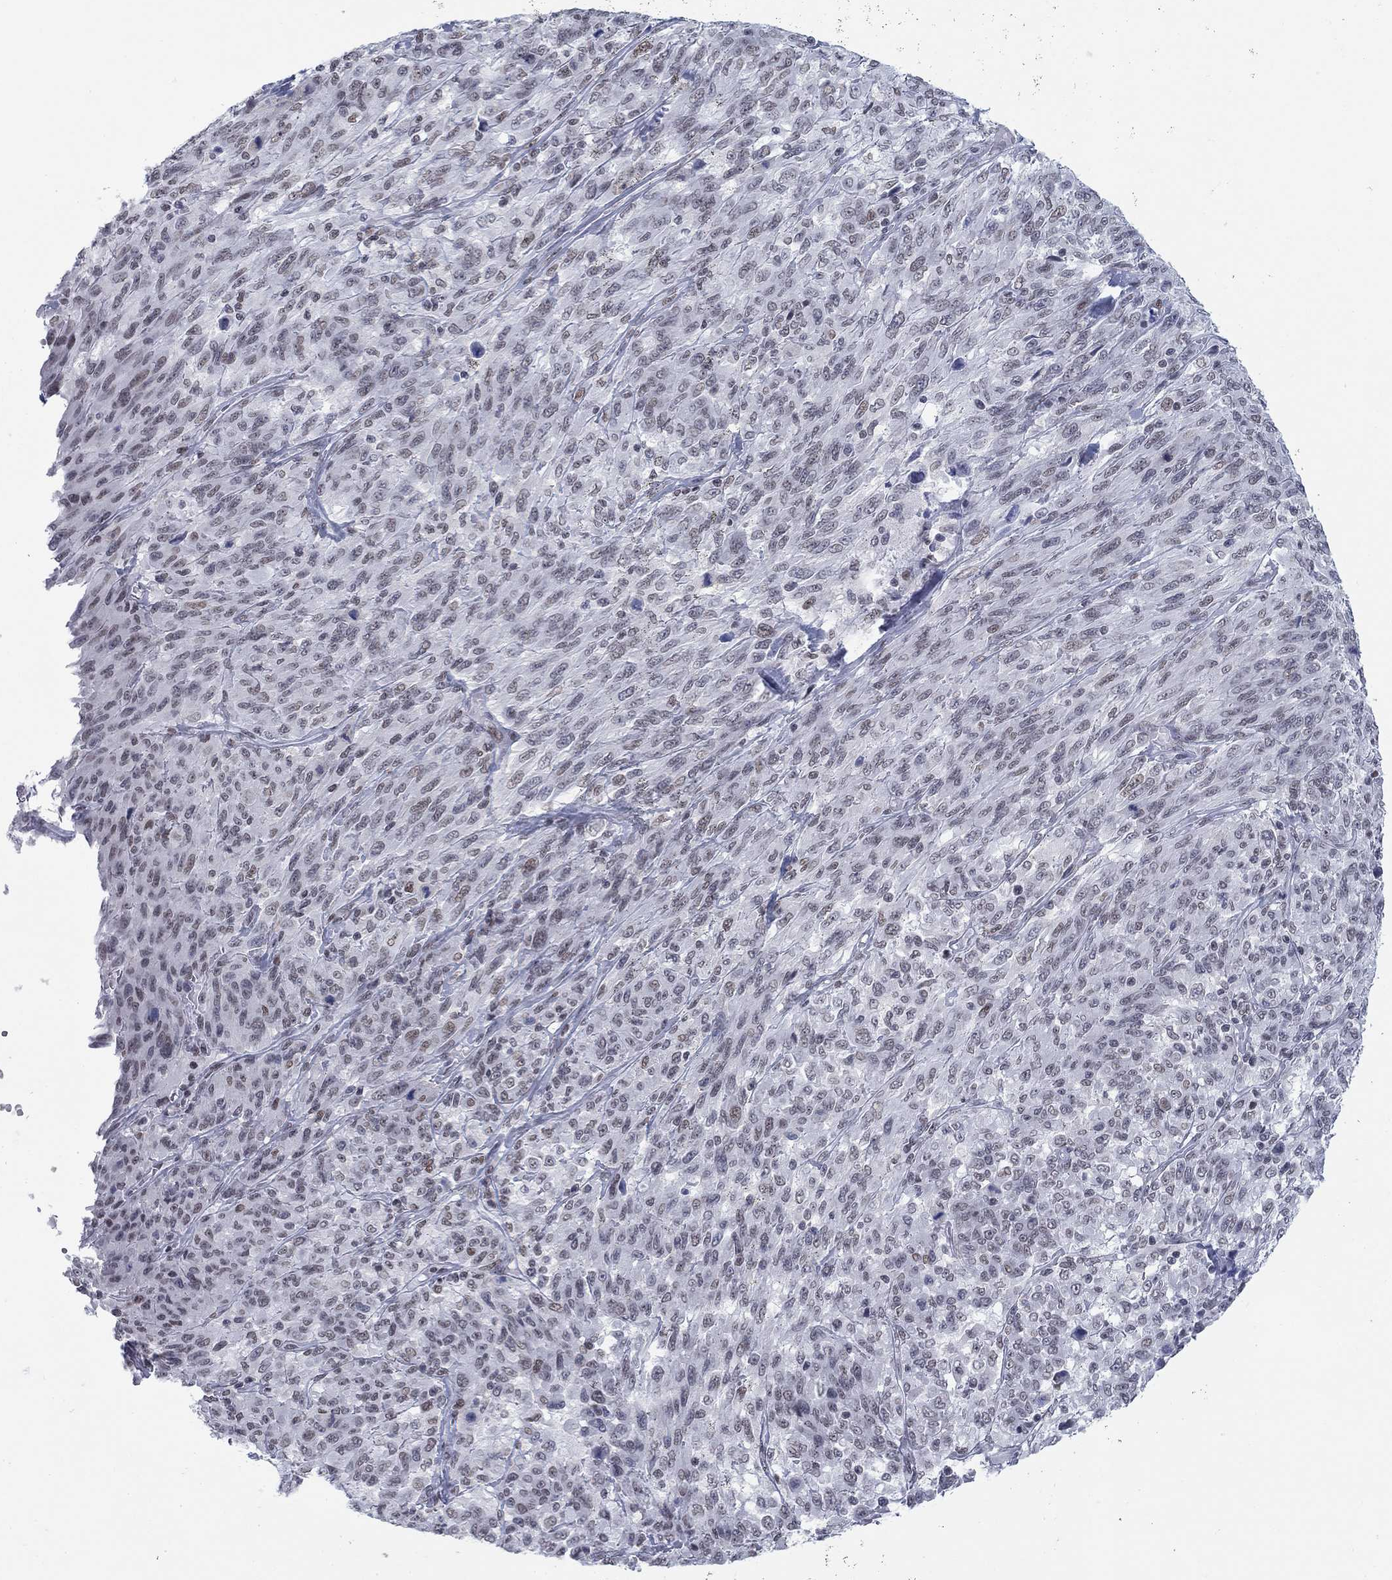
{"staining": {"intensity": "weak", "quantity": "<25%", "location": "nuclear"}, "tissue": "melanoma", "cell_type": "Tumor cells", "image_type": "cancer", "snomed": [{"axis": "morphology", "description": "Malignant melanoma, NOS"}, {"axis": "topography", "description": "Skin"}], "caption": "This micrograph is of melanoma stained with immunohistochemistry to label a protein in brown with the nuclei are counter-stained blue. There is no expression in tumor cells.", "gene": "NPAS3", "patient": {"sex": "female", "age": 91}}